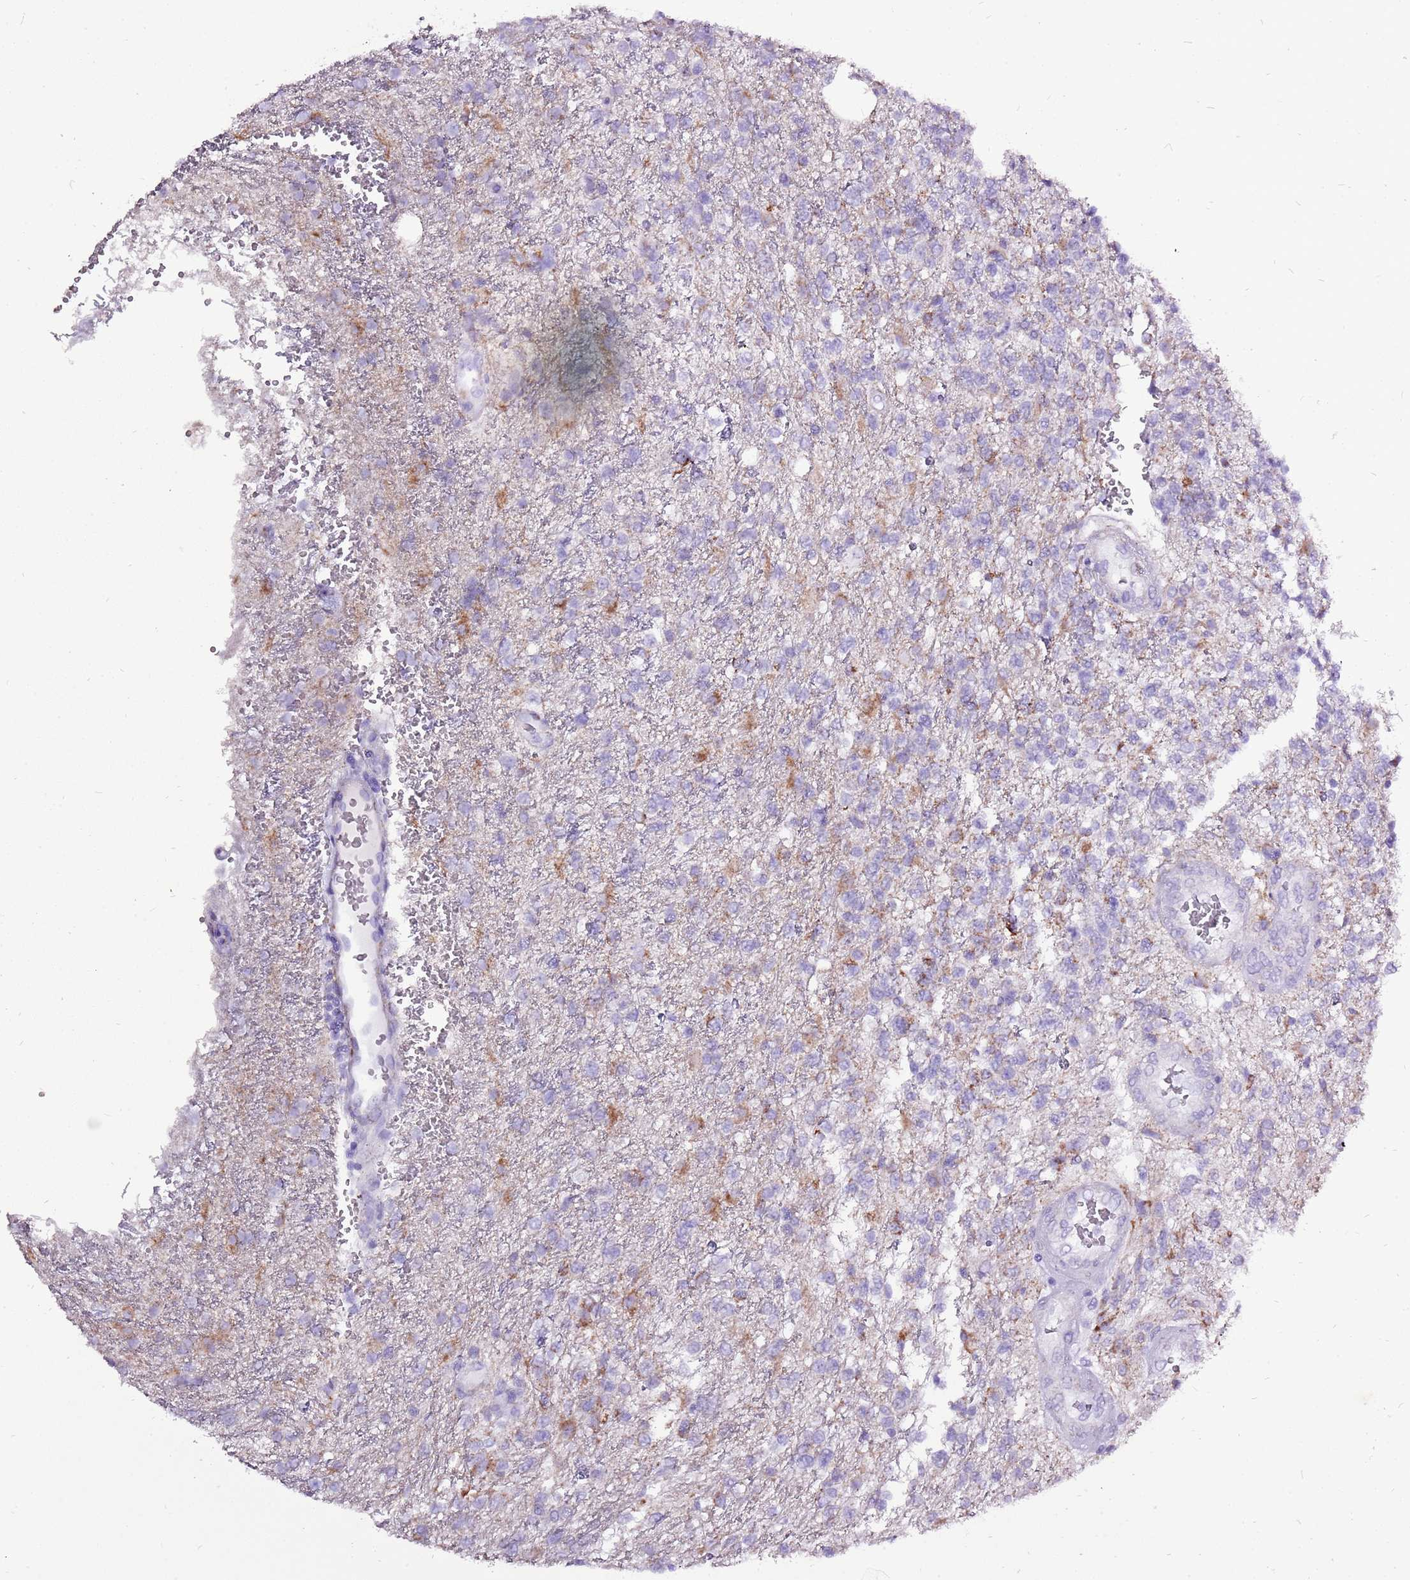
{"staining": {"intensity": "negative", "quantity": "none", "location": "none"}, "tissue": "glioma", "cell_type": "Tumor cells", "image_type": "cancer", "snomed": [{"axis": "morphology", "description": "Glioma, malignant, High grade"}, {"axis": "topography", "description": "Brain"}], "caption": "DAB immunohistochemical staining of human glioma displays no significant staining in tumor cells. (DAB immunohistochemistry, high magnification).", "gene": "ACSS3", "patient": {"sex": "male", "age": 56}}